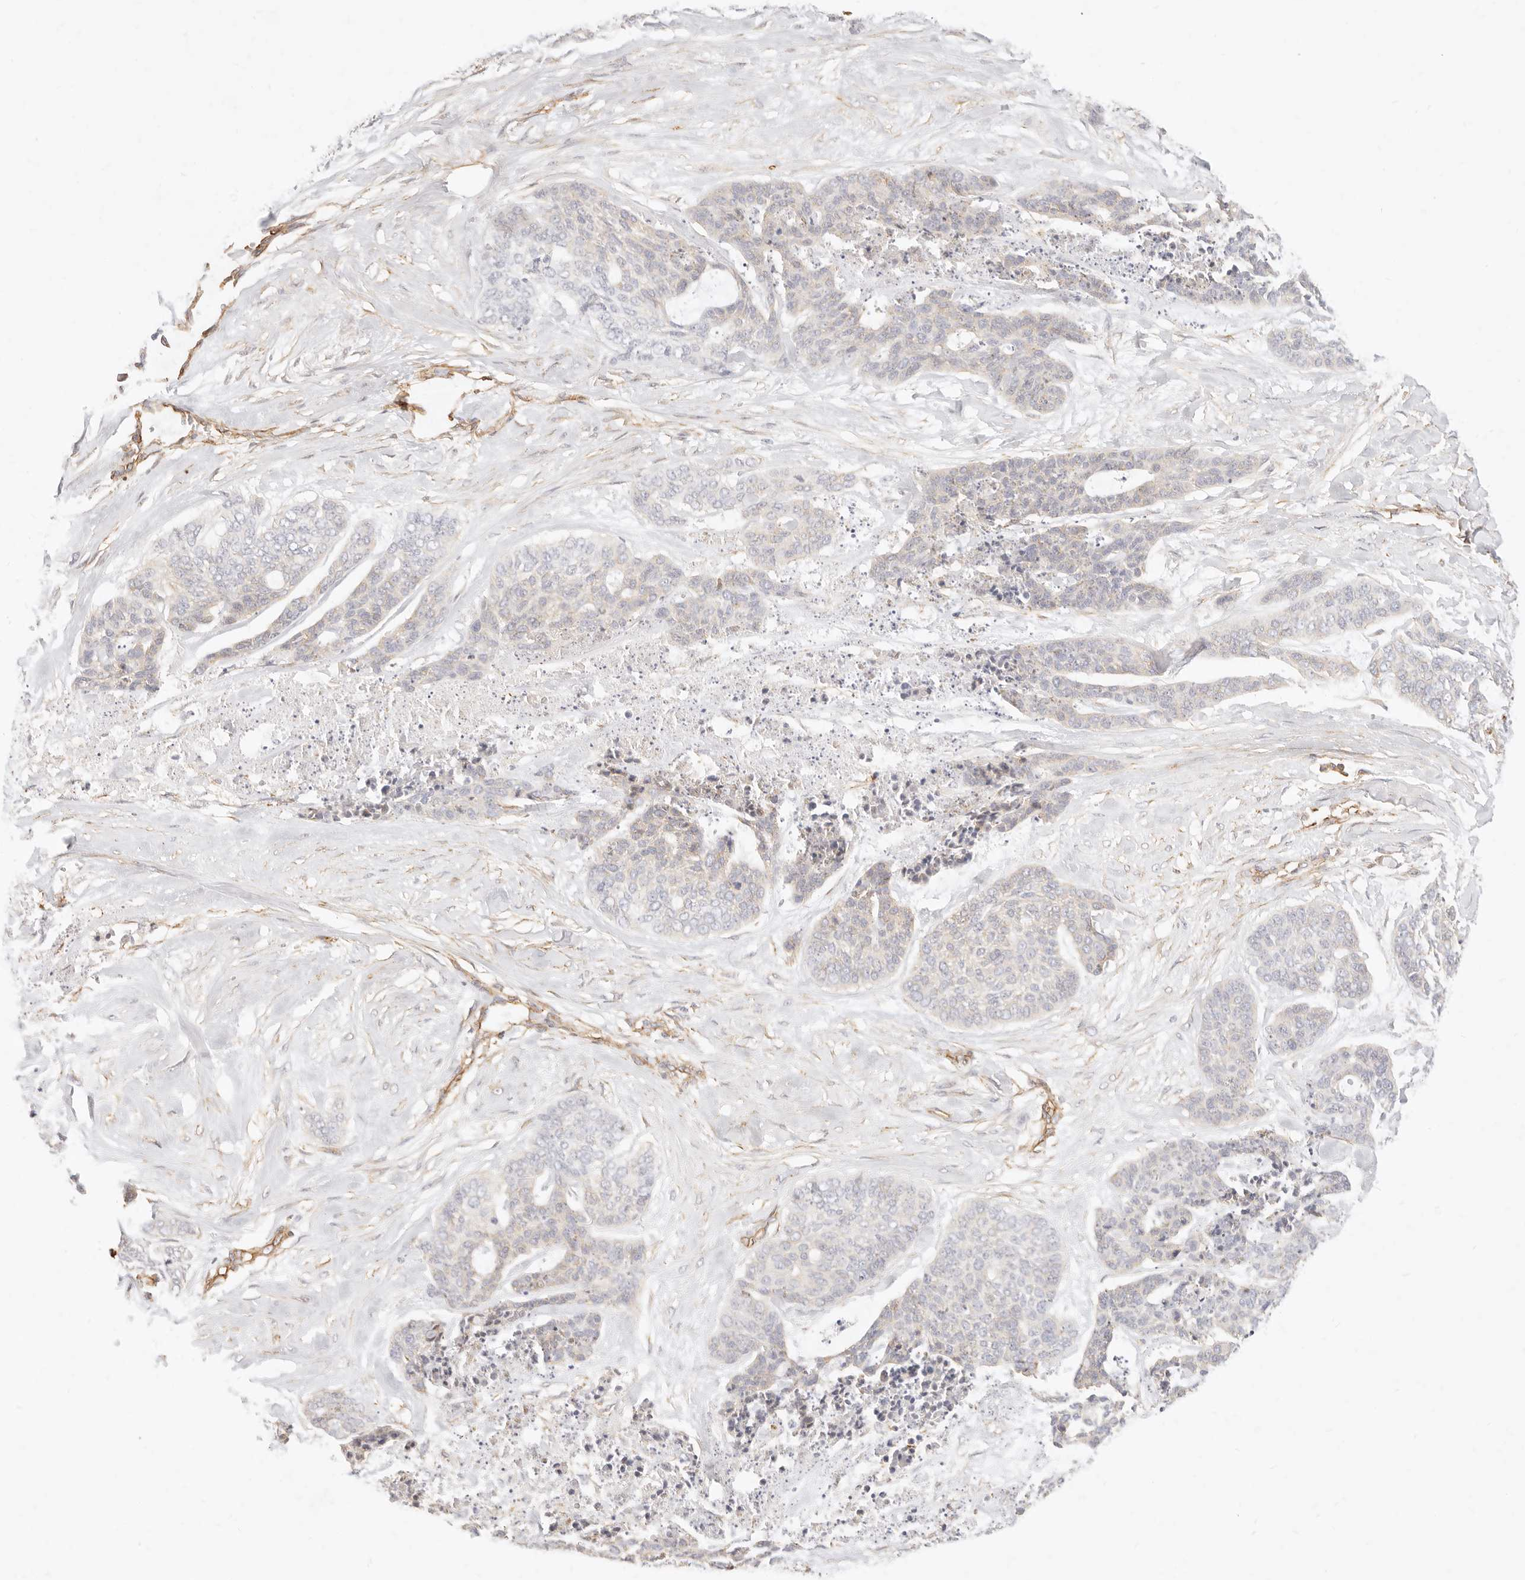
{"staining": {"intensity": "negative", "quantity": "none", "location": "none"}, "tissue": "skin cancer", "cell_type": "Tumor cells", "image_type": "cancer", "snomed": [{"axis": "morphology", "description": "Basal cell carcinoma"}, {"axis": "topography", "description": "Skin"}], "caption": "DAB immunohistochemical staining of basal cell carcinoma (skin) reveals no significant expression in tumor cells.", "gene": "NUS1", "patient": {"sex": "female", "age": 64}}